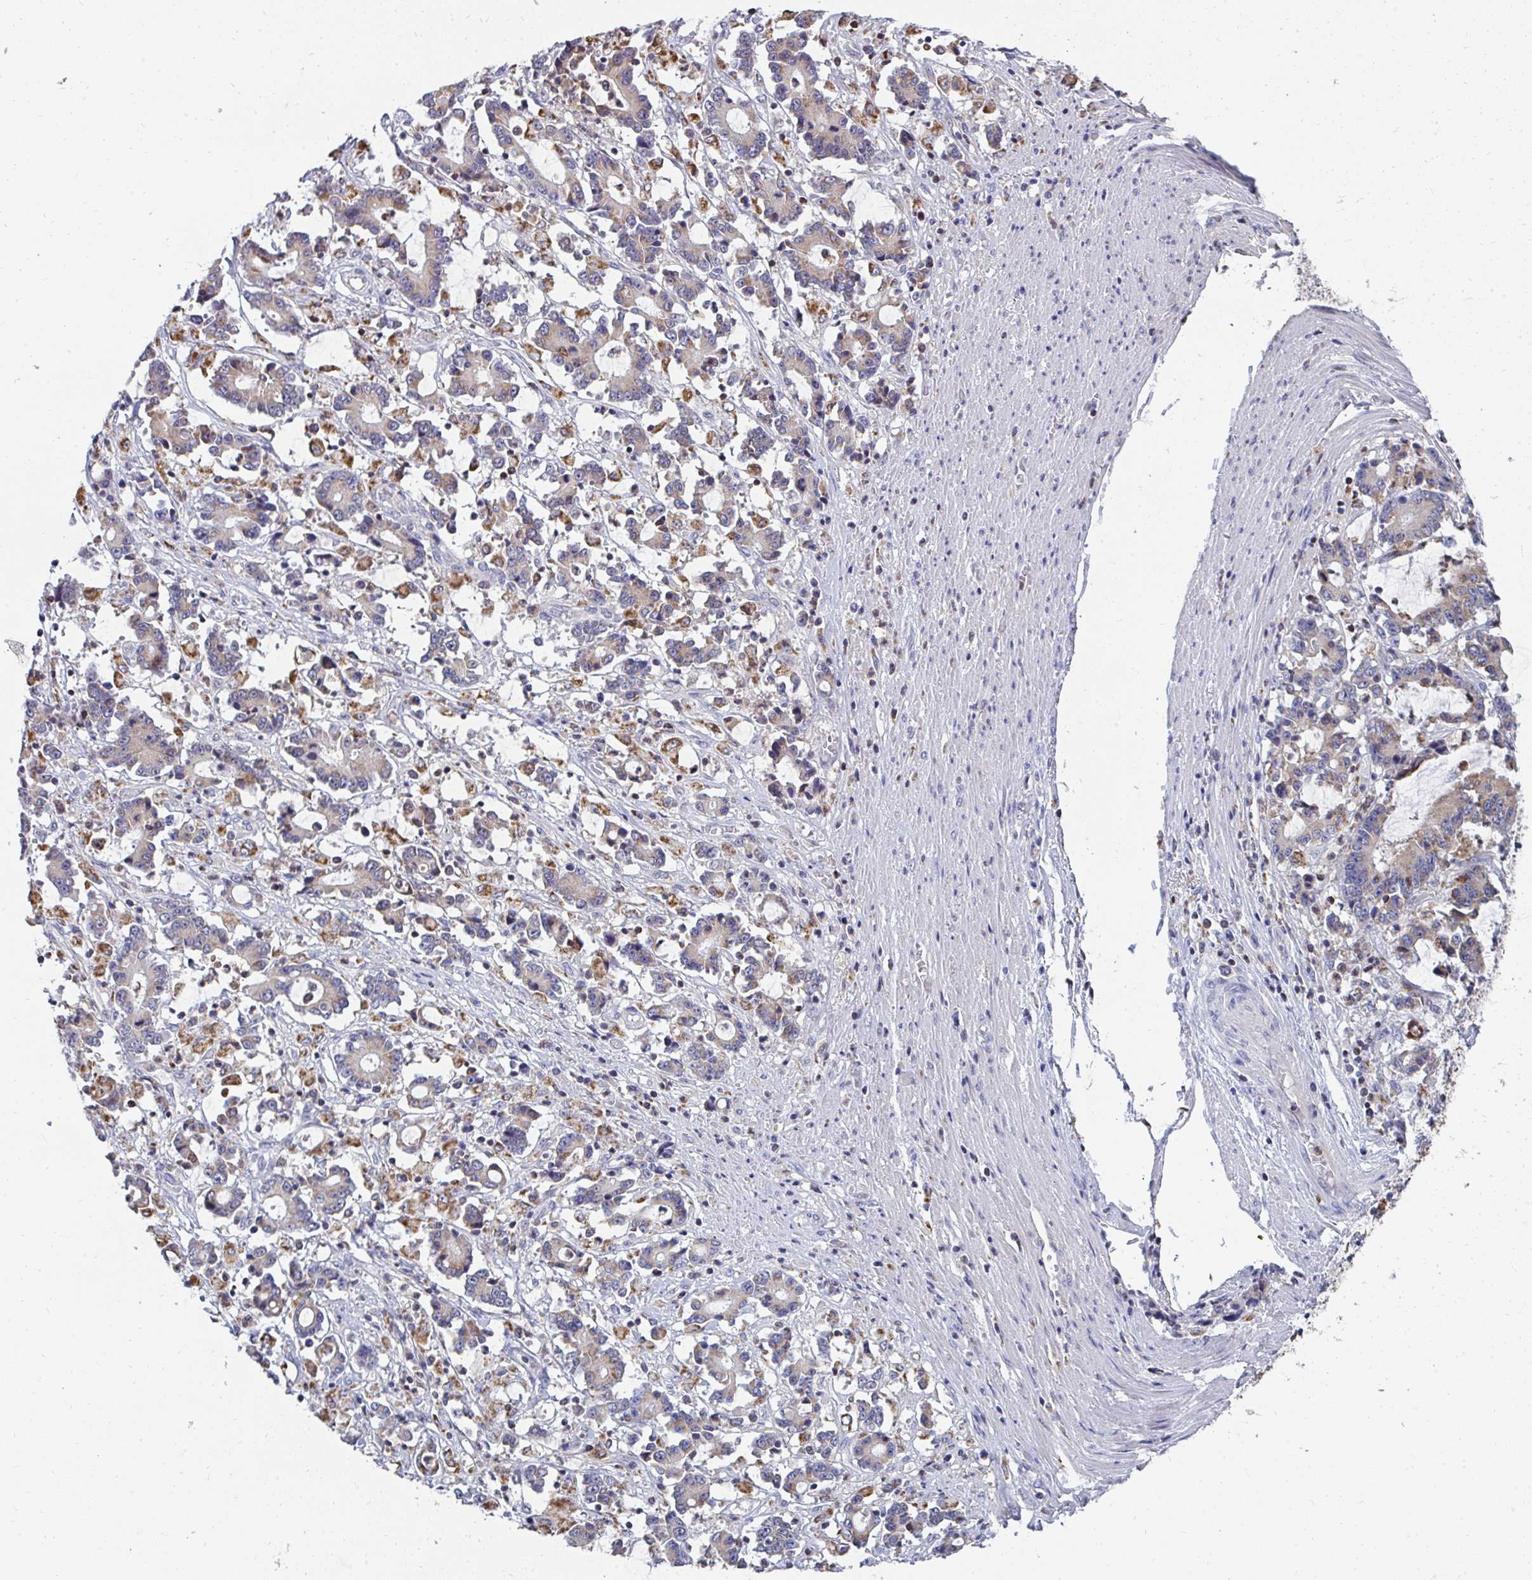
{"staining": {"intensity": "weak", "quantity": ">75%", "location": "cytoplasmic/membranous"}, "tissue": "stomach cancer", "cell_type": "Tumor cells", "image_type": "cancer", "snomed": [{"axis": "morphology", "description": "Adenocarcinoma, NOS"}, {"axis": "topography", "description": "Stomach, upper"}], "caption": "Human stomach cancer (adenocarcinoma) stained with a brown dye shows weak cytoplasmic/membranous positive staining in approximately >75% of tumor cells.", "gene": "MGAM2", "patient": {"sex": "male", "age": 68}}